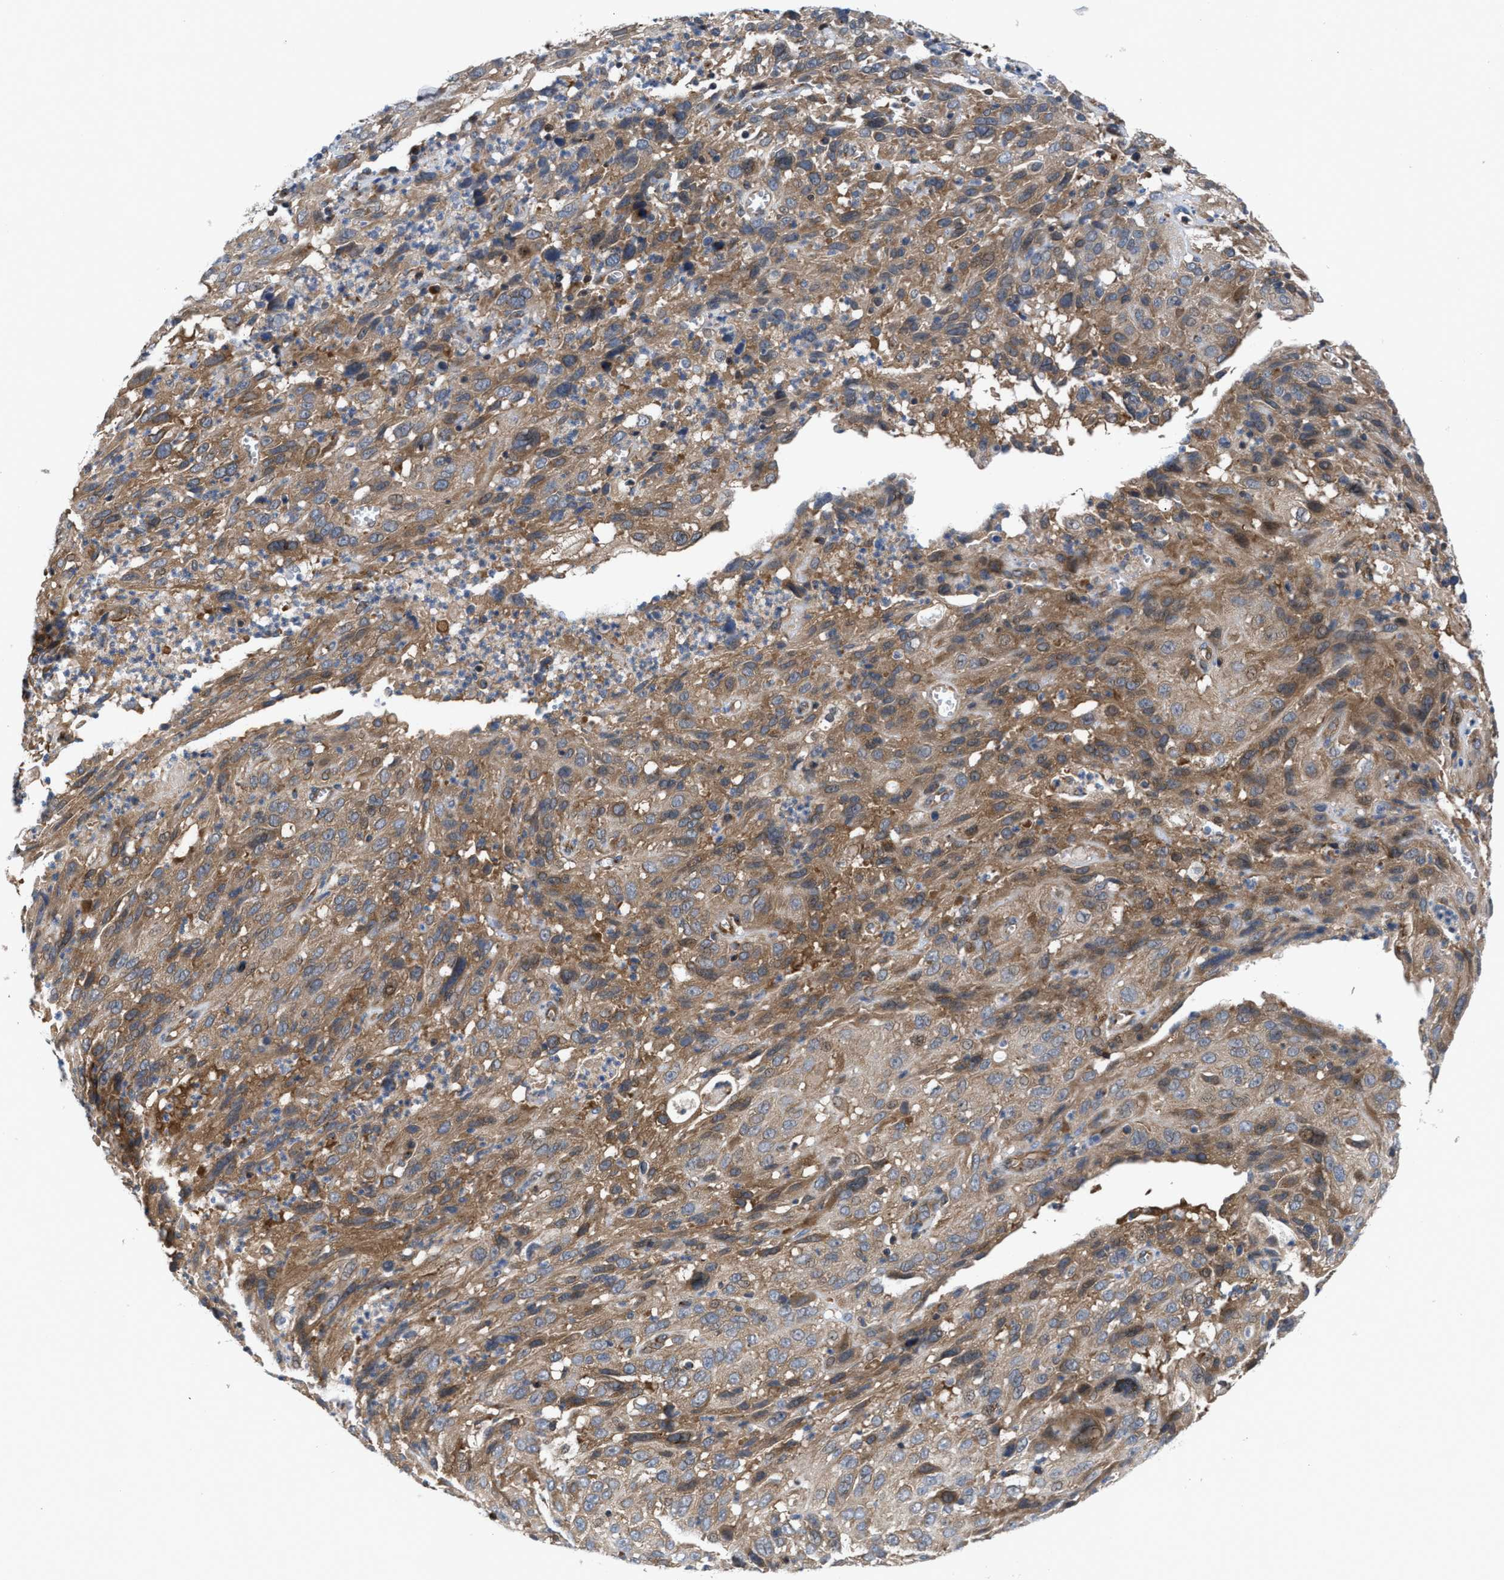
{"staining": {"intensity": "moderate", "quantity": ">75%", "location": "cytoplasmic/membranous"}, "tissue": "cervical cancer", "cell_type": "Tumor cells", "image_type": "cancer", "snomed": [{"axis": "morphology", "description": "Squamous cell carcinoma, NOS"}, {"axis": "topography", "description": "Cervix"}], "caption": "Cervical cancer stained for a protein (brown) displays moderate cytoplasmic/membranous positive positivity in approximately >75% of tumor cells.", "gene": "LAPTM4B", "patient": {"sex": "female", "age": 32}}